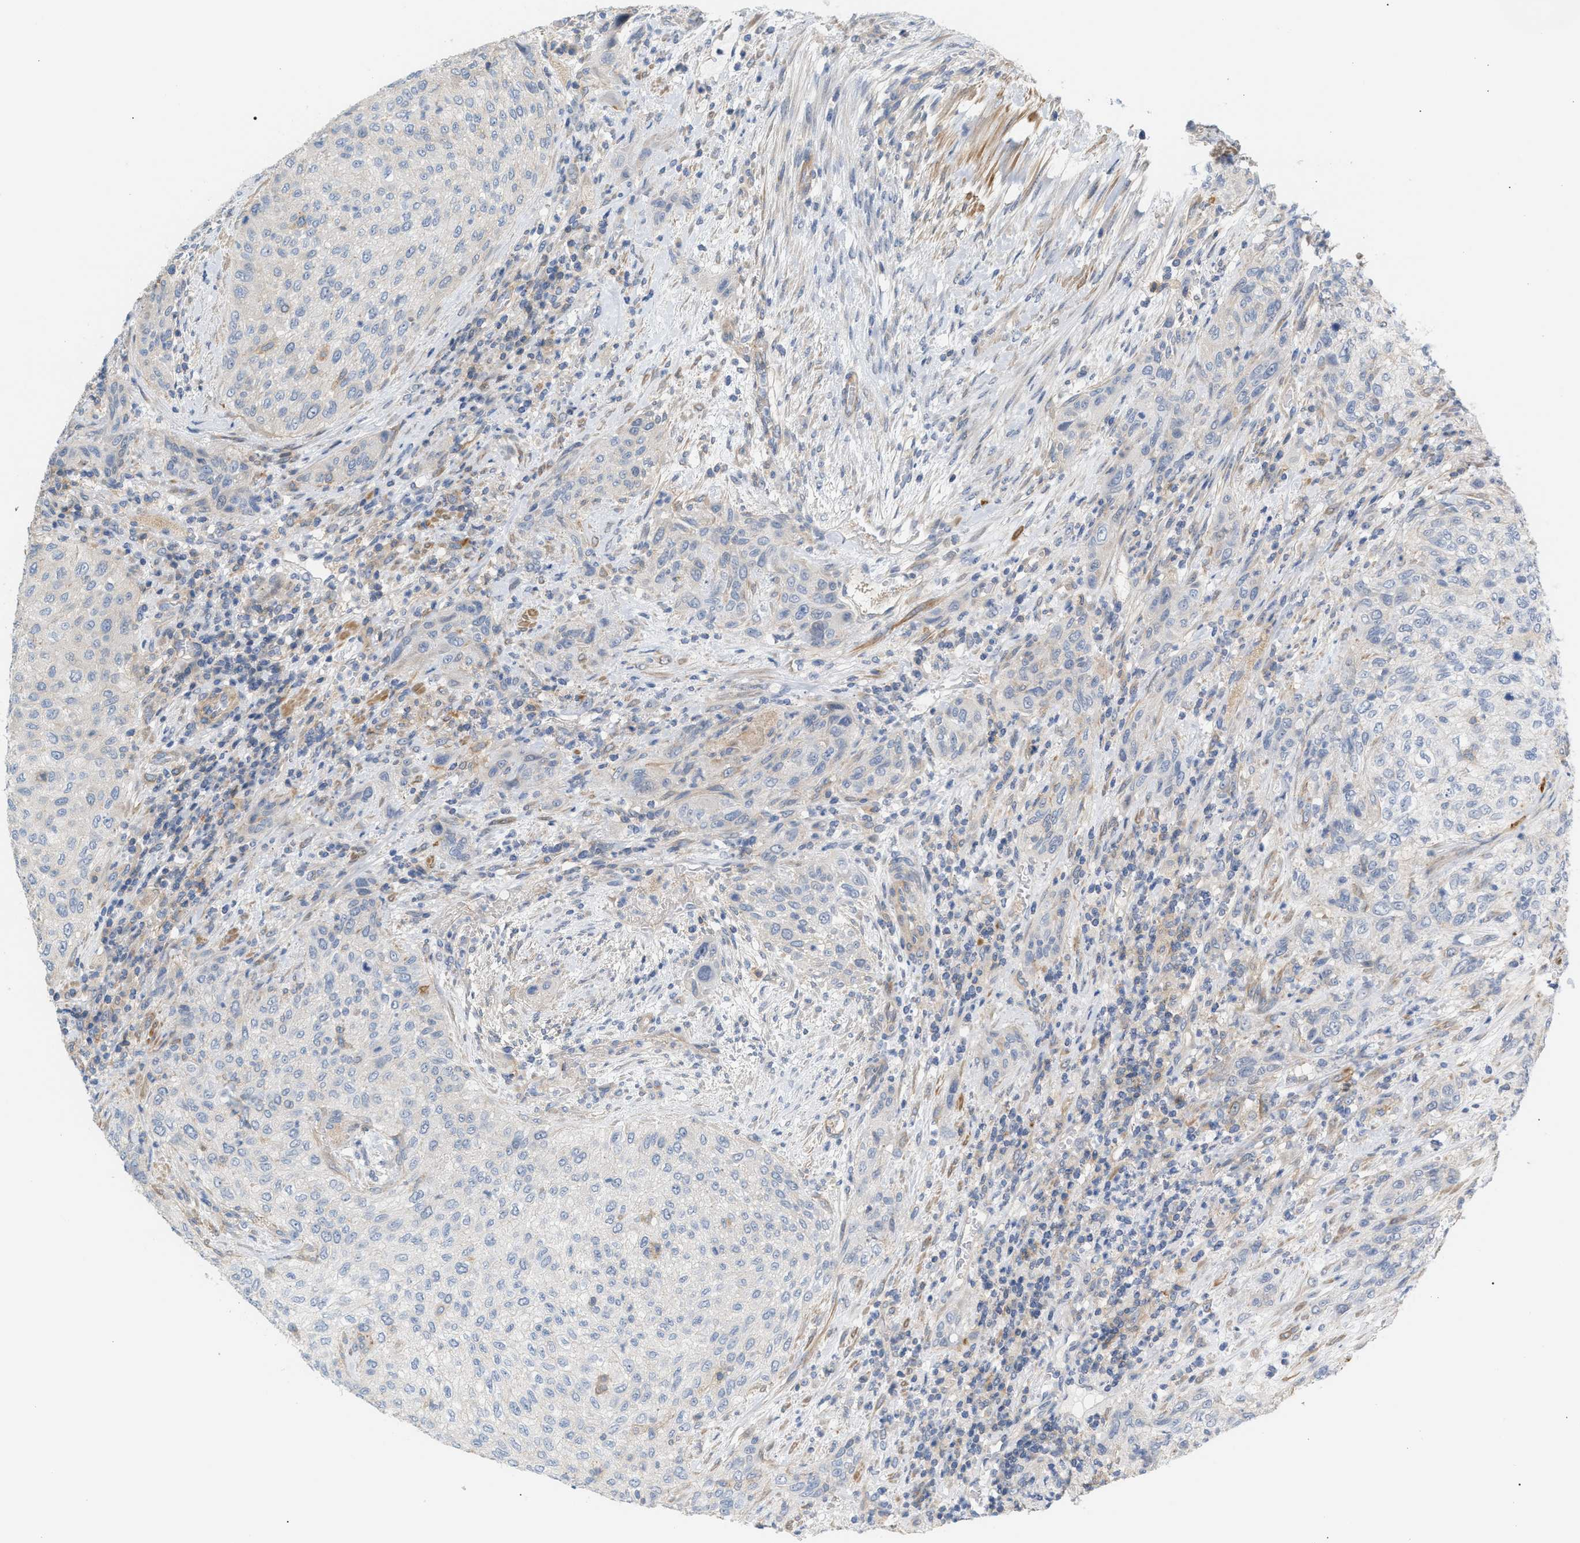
{"staining": {"intensity": "negative", "quantity": "none", "location": "none"}, "tissue": "urothelial cancer", "cell_type": "Tumor cells", "image_type": "cancer", "snomed": [{"axis": "morphology", "description": "Urothelial carcinoma, Low grade"}, {"axis": "morphology", "description": "Urothelial carcinoma, High grade"}, {"axis": "topography", "description": "Urinary bladder"}], "caption": "Immunohistochemical staining of urothelial cancer shows no significant positivity in tumor cells.", "gene": "LRCH1", "patient": {"sex": "male", "age": 35}}